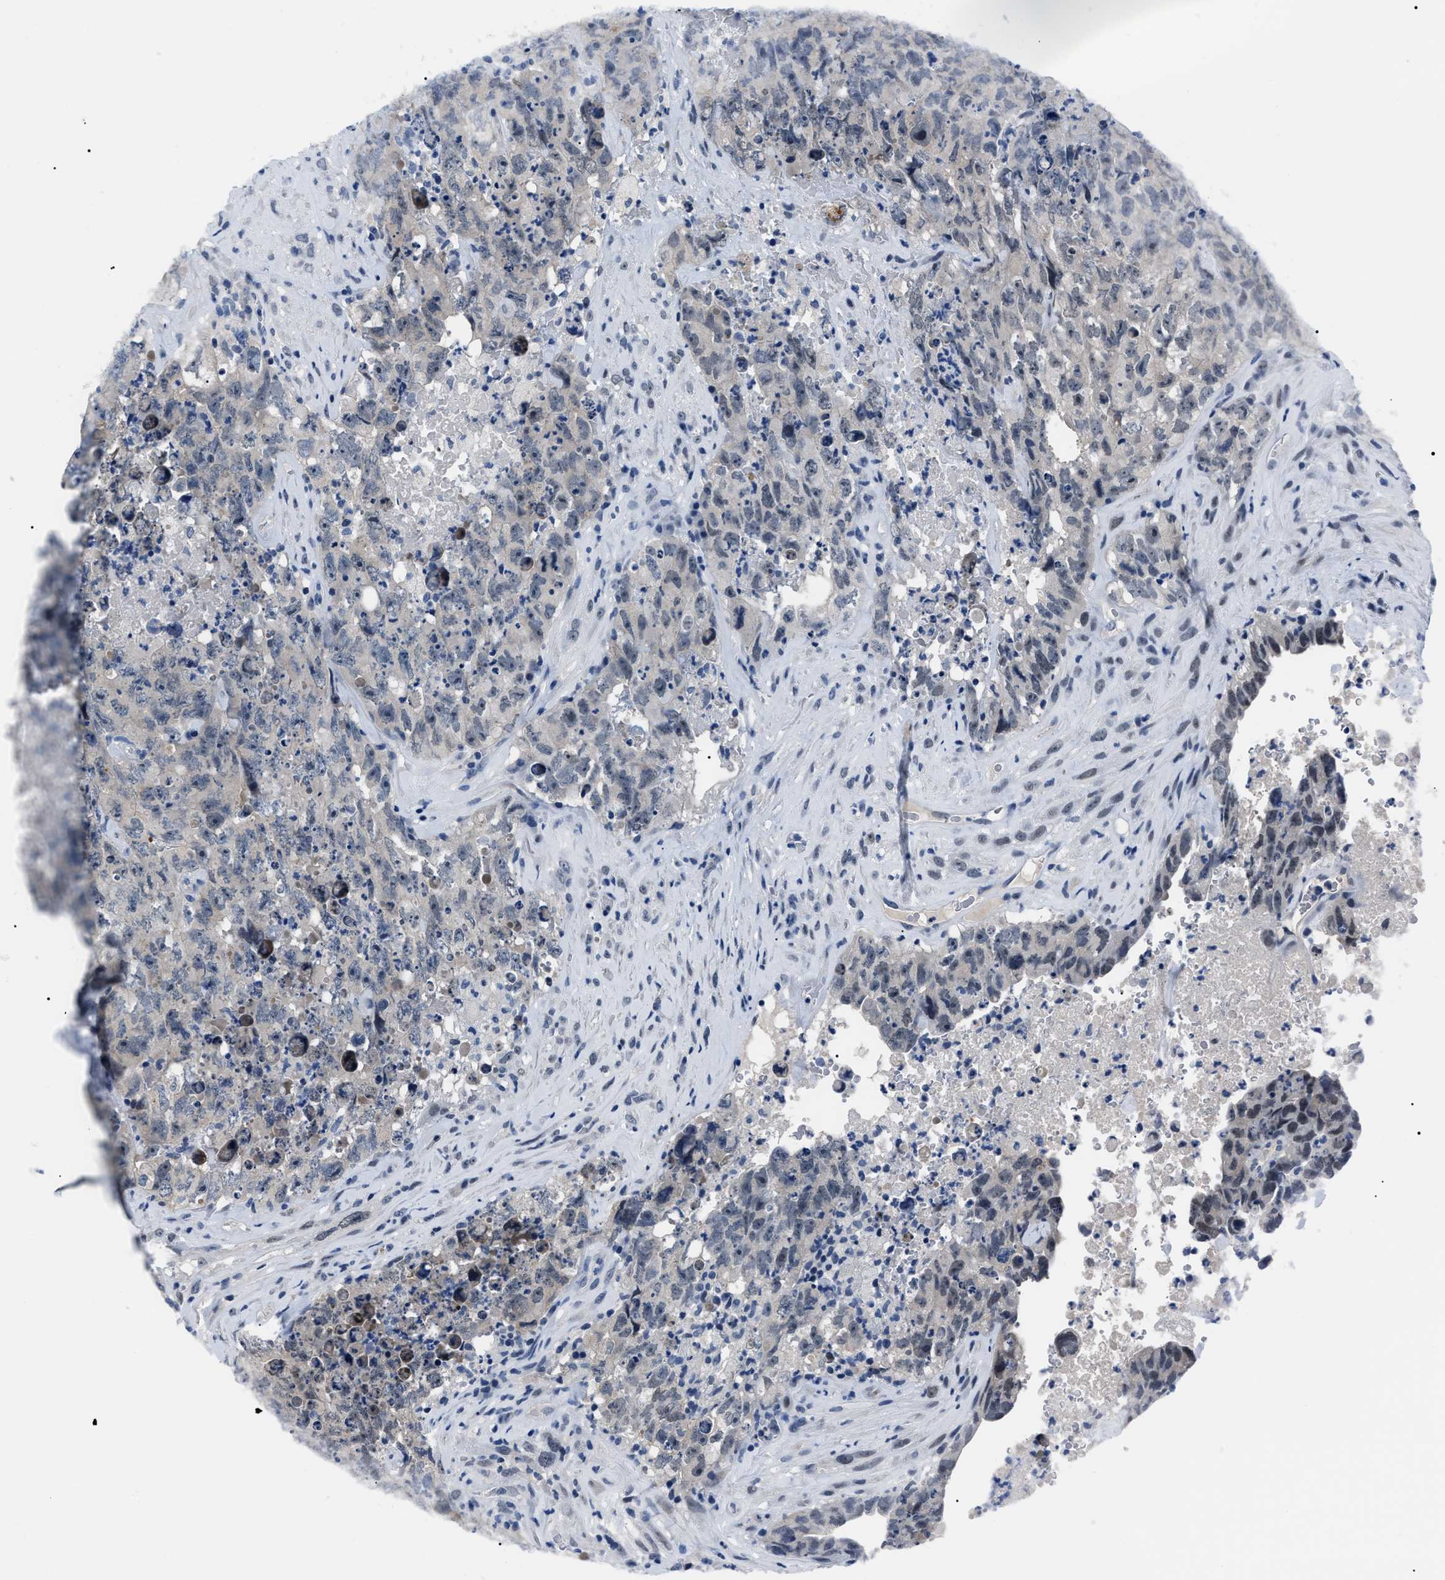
{"staining": {"intensity": "negative", "quantity": "none", "location": "none"}, "tissue": "testis cancer", "cell_type": "Tumor cells", "image_type": "cancer", "snomed": [{"axis": "morphology", "description": "Carcinoma, Embryonal, NOS"}, {"axis": "topography", "description": "Testis"}], "caption": "Human testis cancer (embryonal carcinoma) stained for a protein using IHC exhibits no positivity in tumor cells.", "gene": "LRWD1", "patient": {"sex": "male", "age": 32}}